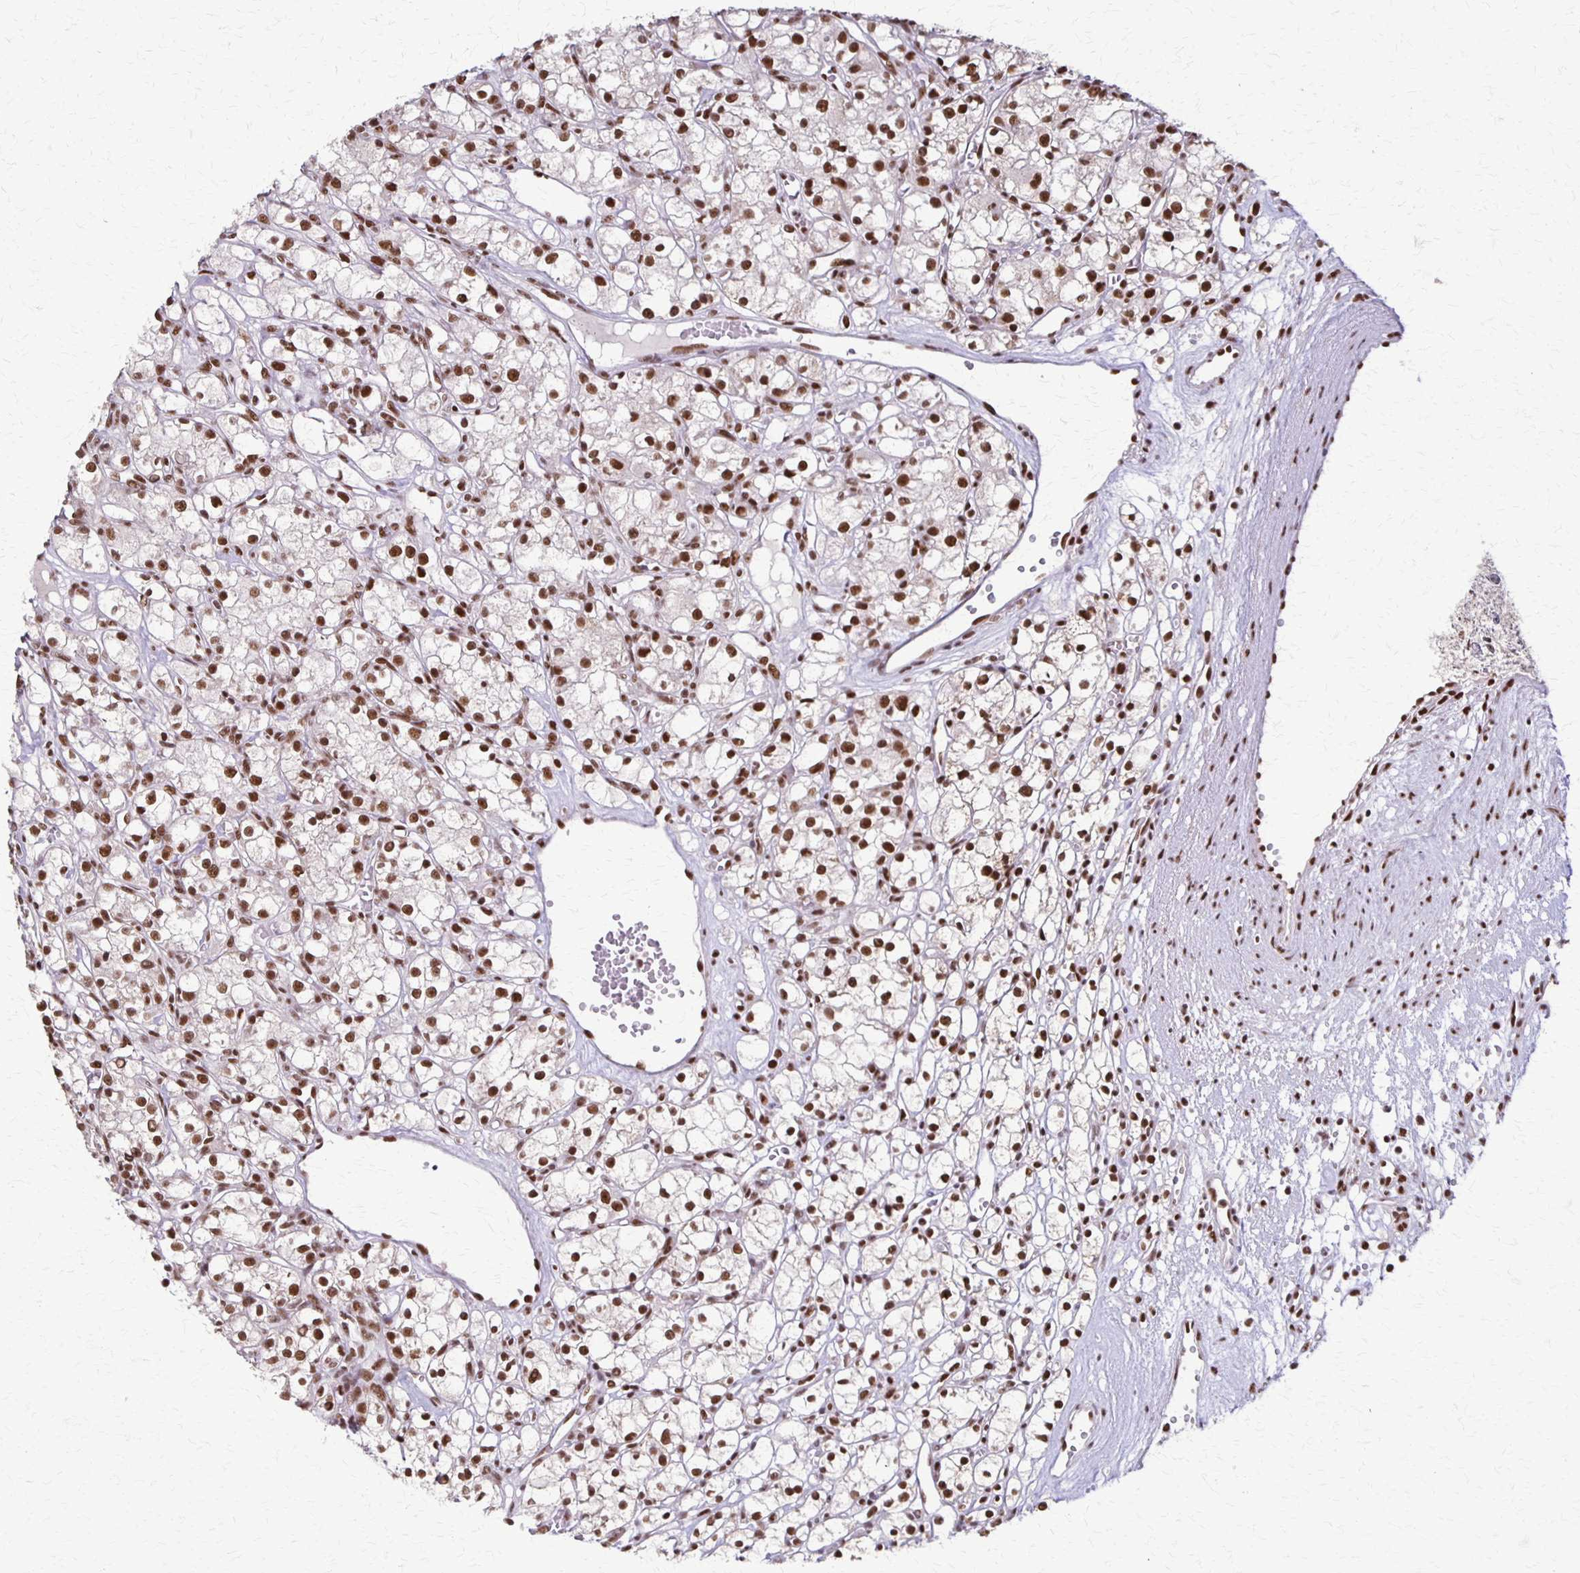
{"staining": {"intensity": "strong", "quantity": ">75%", "location": "nuclear"}, "tissue": "renal cancer", "cell_type": "Tumor cells", "image_type": "cancer", "snomed": [{"axis": "morphology", "description": "Adenocarcinoma, NOS"}, {"axis": "topography", "description": "Kidney"}], "caption": "IHC (DAB (3,3'-diaminobenzidine)) staining of human renal cancer (adenocarcinoma) displays strong nuclear protein staining in about >75% of tumor cells.", "gene": "XRCC6", "patient": {"sex": "female", "age": 59}}